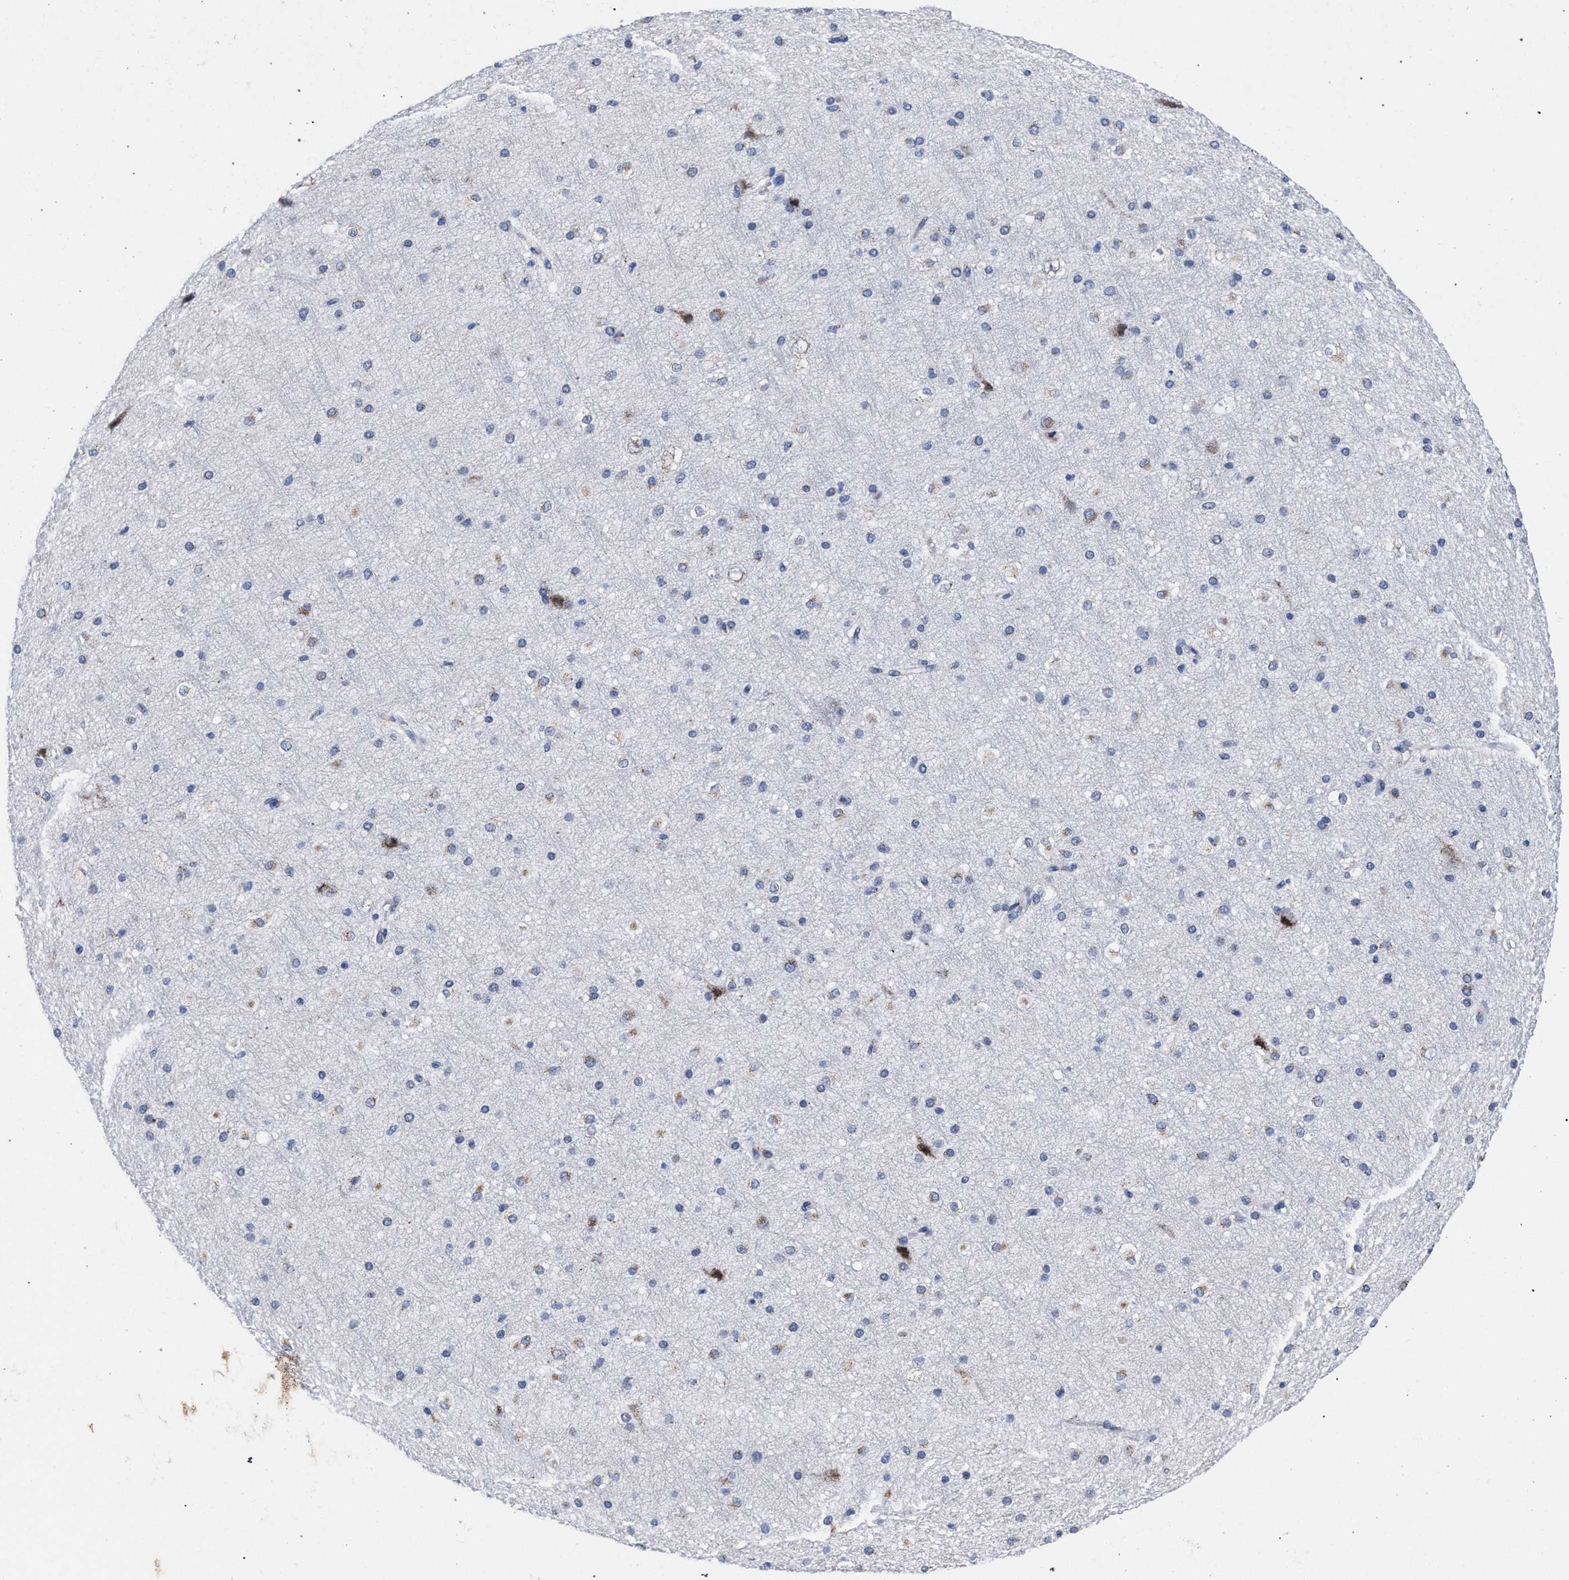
{"staining": {"intensity": "negative", "quantity": "none", "location": "none"}, "tissue": "cerebral cortex", "cell_type": "Endothelial cells", "image_type": "normal", "snomed": [{"axis": "morphology", "description": "Normal tissue, NOS"}, {"axis": "morphology", "description": "Developmental malformation"}, {"axis": "topography", "description": "Cerebral cortex"}], "caption": "There is no significant positivity in endothelial cells of cerebral cortex. Brightfield microscopy of immunohistochemistry (IHC) stained with DAB (brown) and hematoxylin (blue), captured at high magnification.", "gene": "GOLGA2", "patient": {"sex": "female", "age": 30}}